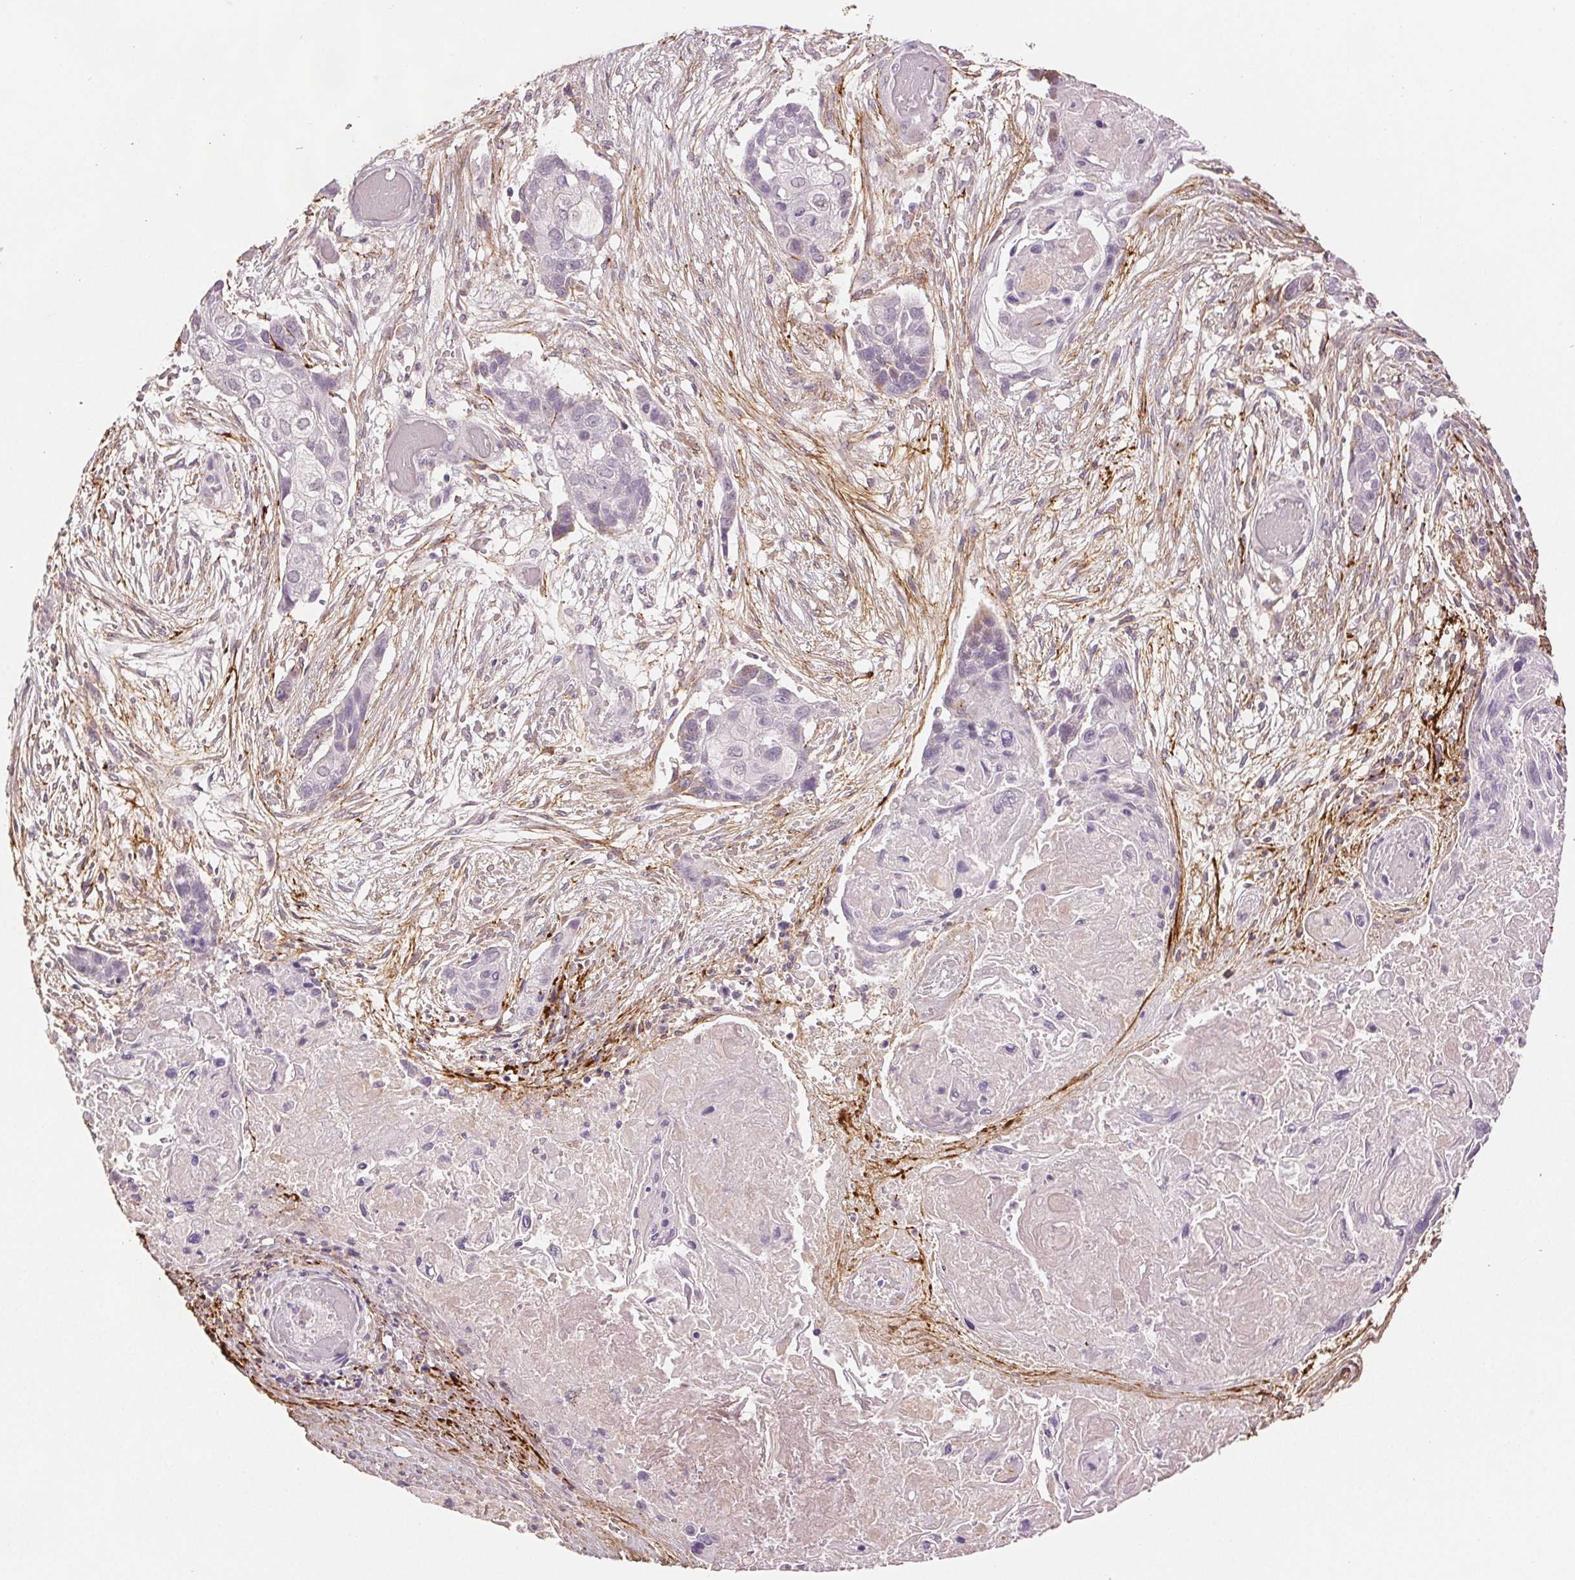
{"staining": {"intensity": "negative", "quantity": "none", "location": "none"}, "tissue": "lung cancer", "cell_type": "Tumor cells", "image_type": "cancer", "snomed": [{"axis": "morphology", "description": "Squamous cell carcinoma, NOS"}, {"axis": "topography", "description": "Lung"}], "caption": "Lung squamous cell carcinoma was stained to show a protein in brown. There is no significant positivity in tumor cells.", "gene": "FBN1", "patient": {"sex": "male", "age": 69}}